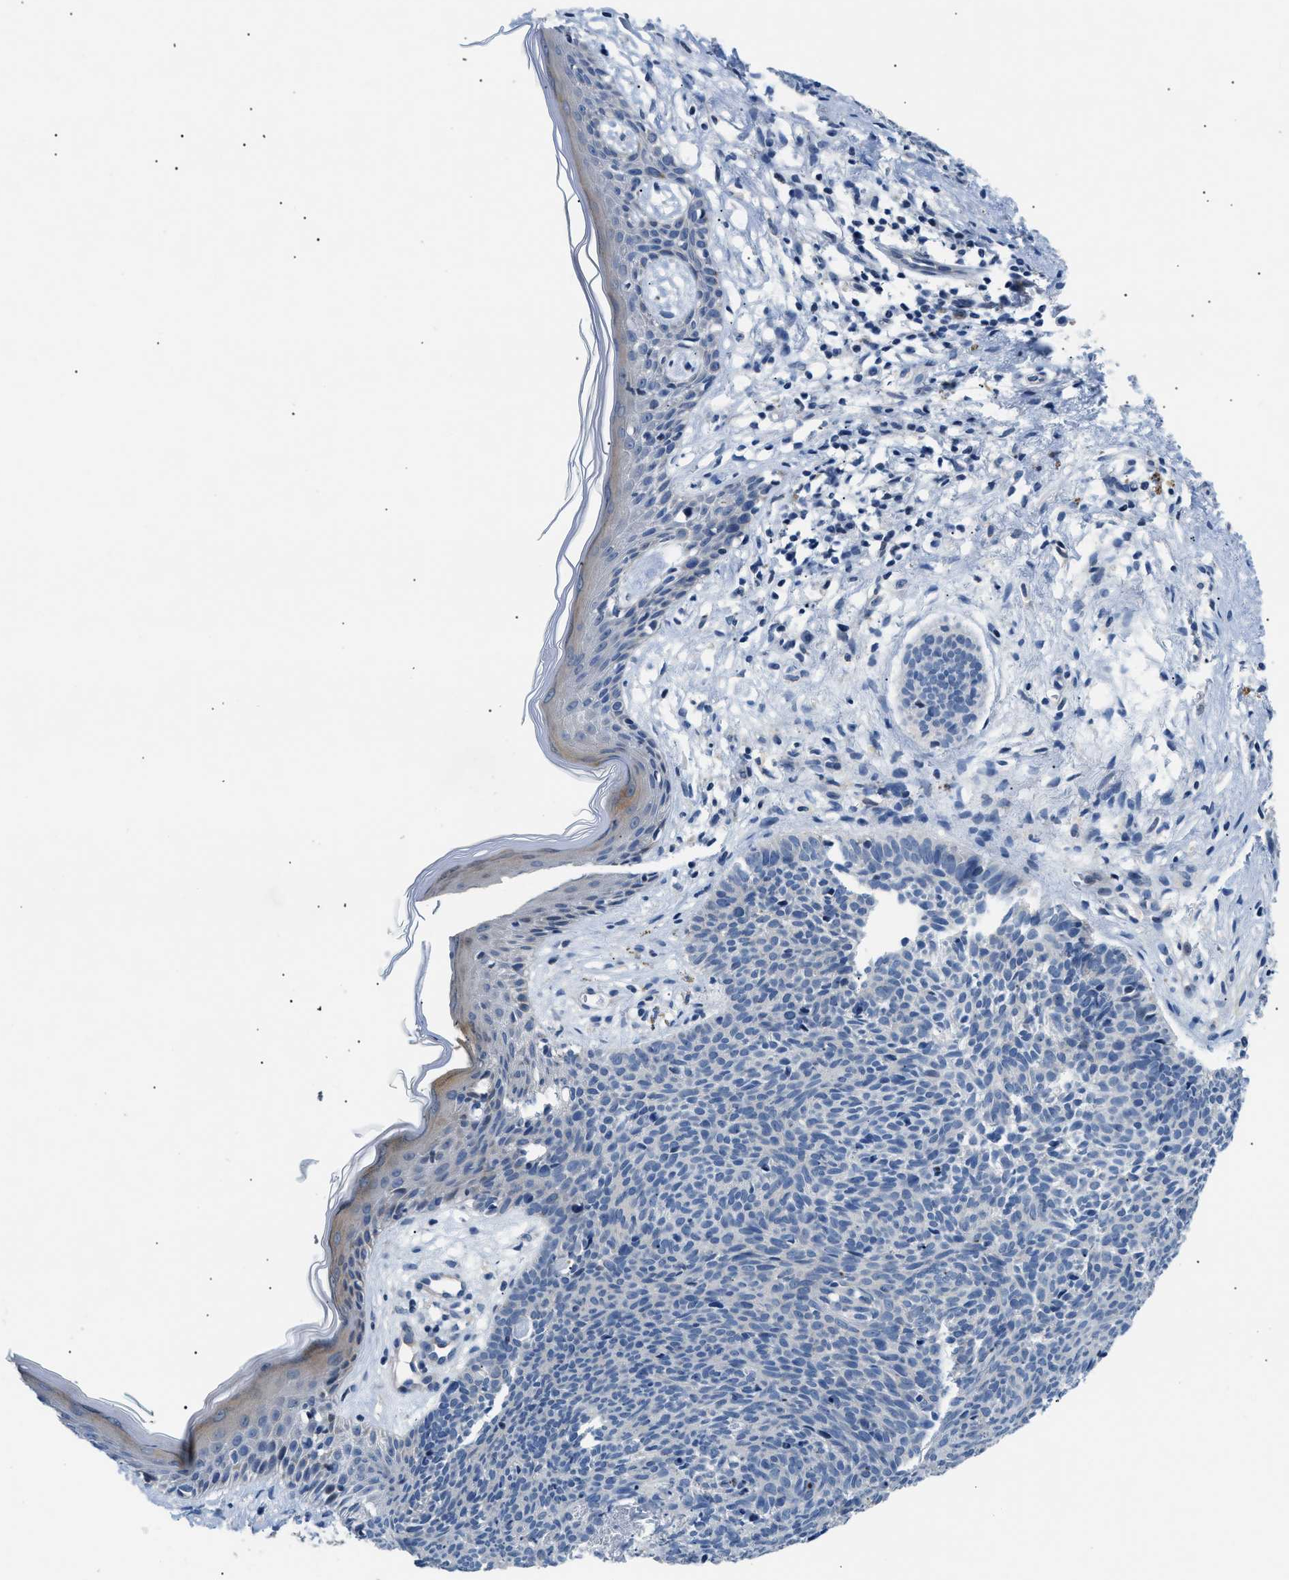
{"staining": {"intensity": "negative", "quantity": "none", "location": "none"}, "tissue": "skin cancer", "cell_type": "Tumor cells", "image_type": "cancer", "snomed": [{"axis": "morphology", "description": "Basal cell carcinoma"}, {"axis": "topography", "description": "Skin"}], "caption": "A micrograph of human skin basal cell carcinoma is negative for staining in tumor cells.", "gene": "FDCSP", "patient": {"sex": "male", "age": 60}}